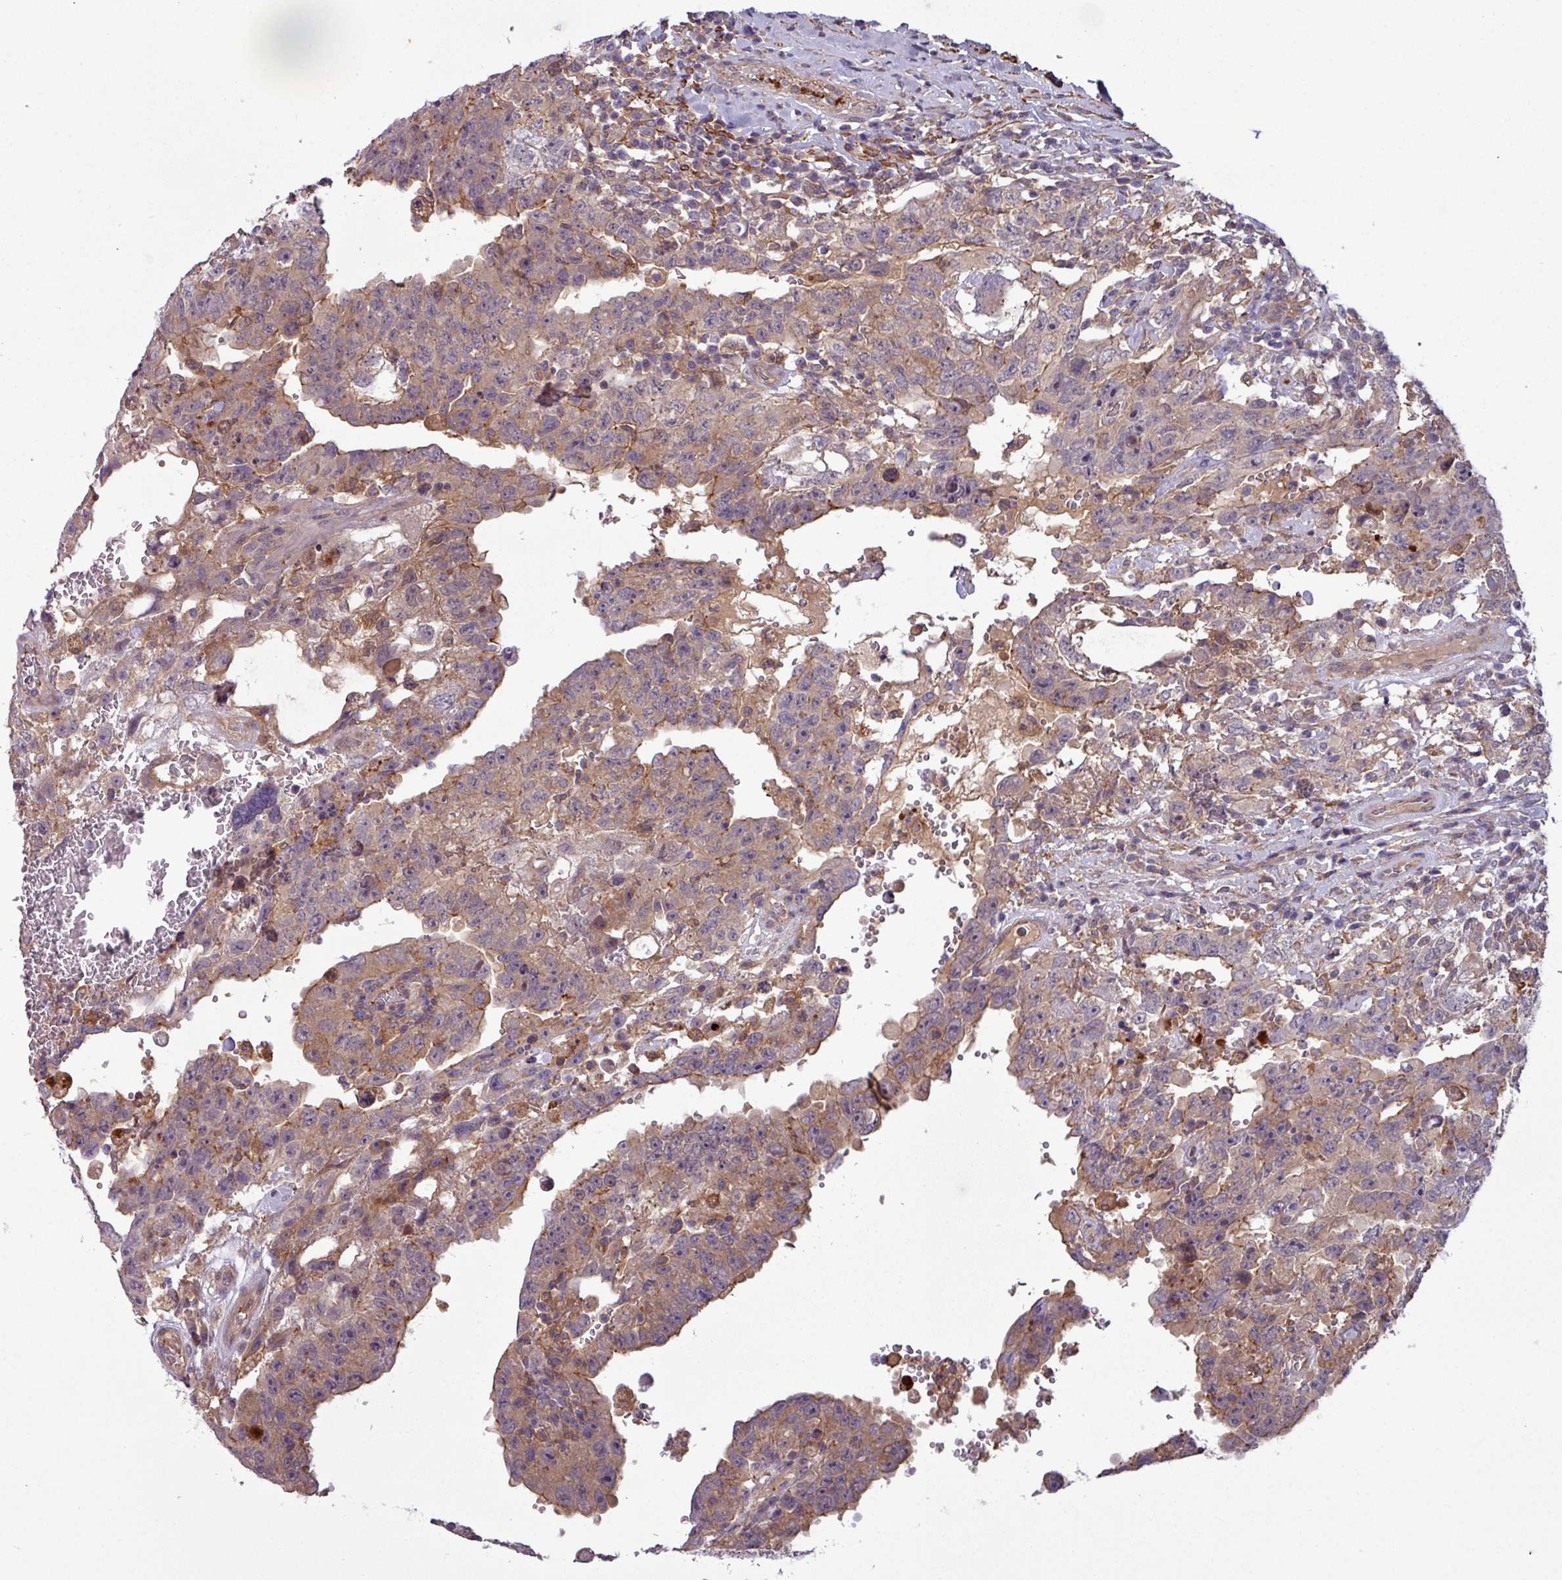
{"staining": {"intensity": "moderate", "quantity": ">75%", "location": "cytoplasmic/membranous"}, "tissue": "testis cancer", "cell_type": "Tumor cells", "image_type": "cancer", "snomed": [{"axis": "morphology", "description": "Carcinoma, Embryonal, NOS"}, {"axis": "topography", "description": "Testis"}], "caption": "DAB immunohistochemical staining of testis cancer displays moderate cytoplasmic/membranous protein positivity in about >75% of tumor cells.", "gene": "PCED1A", "patient": {"sex": "male", "age": 26}}